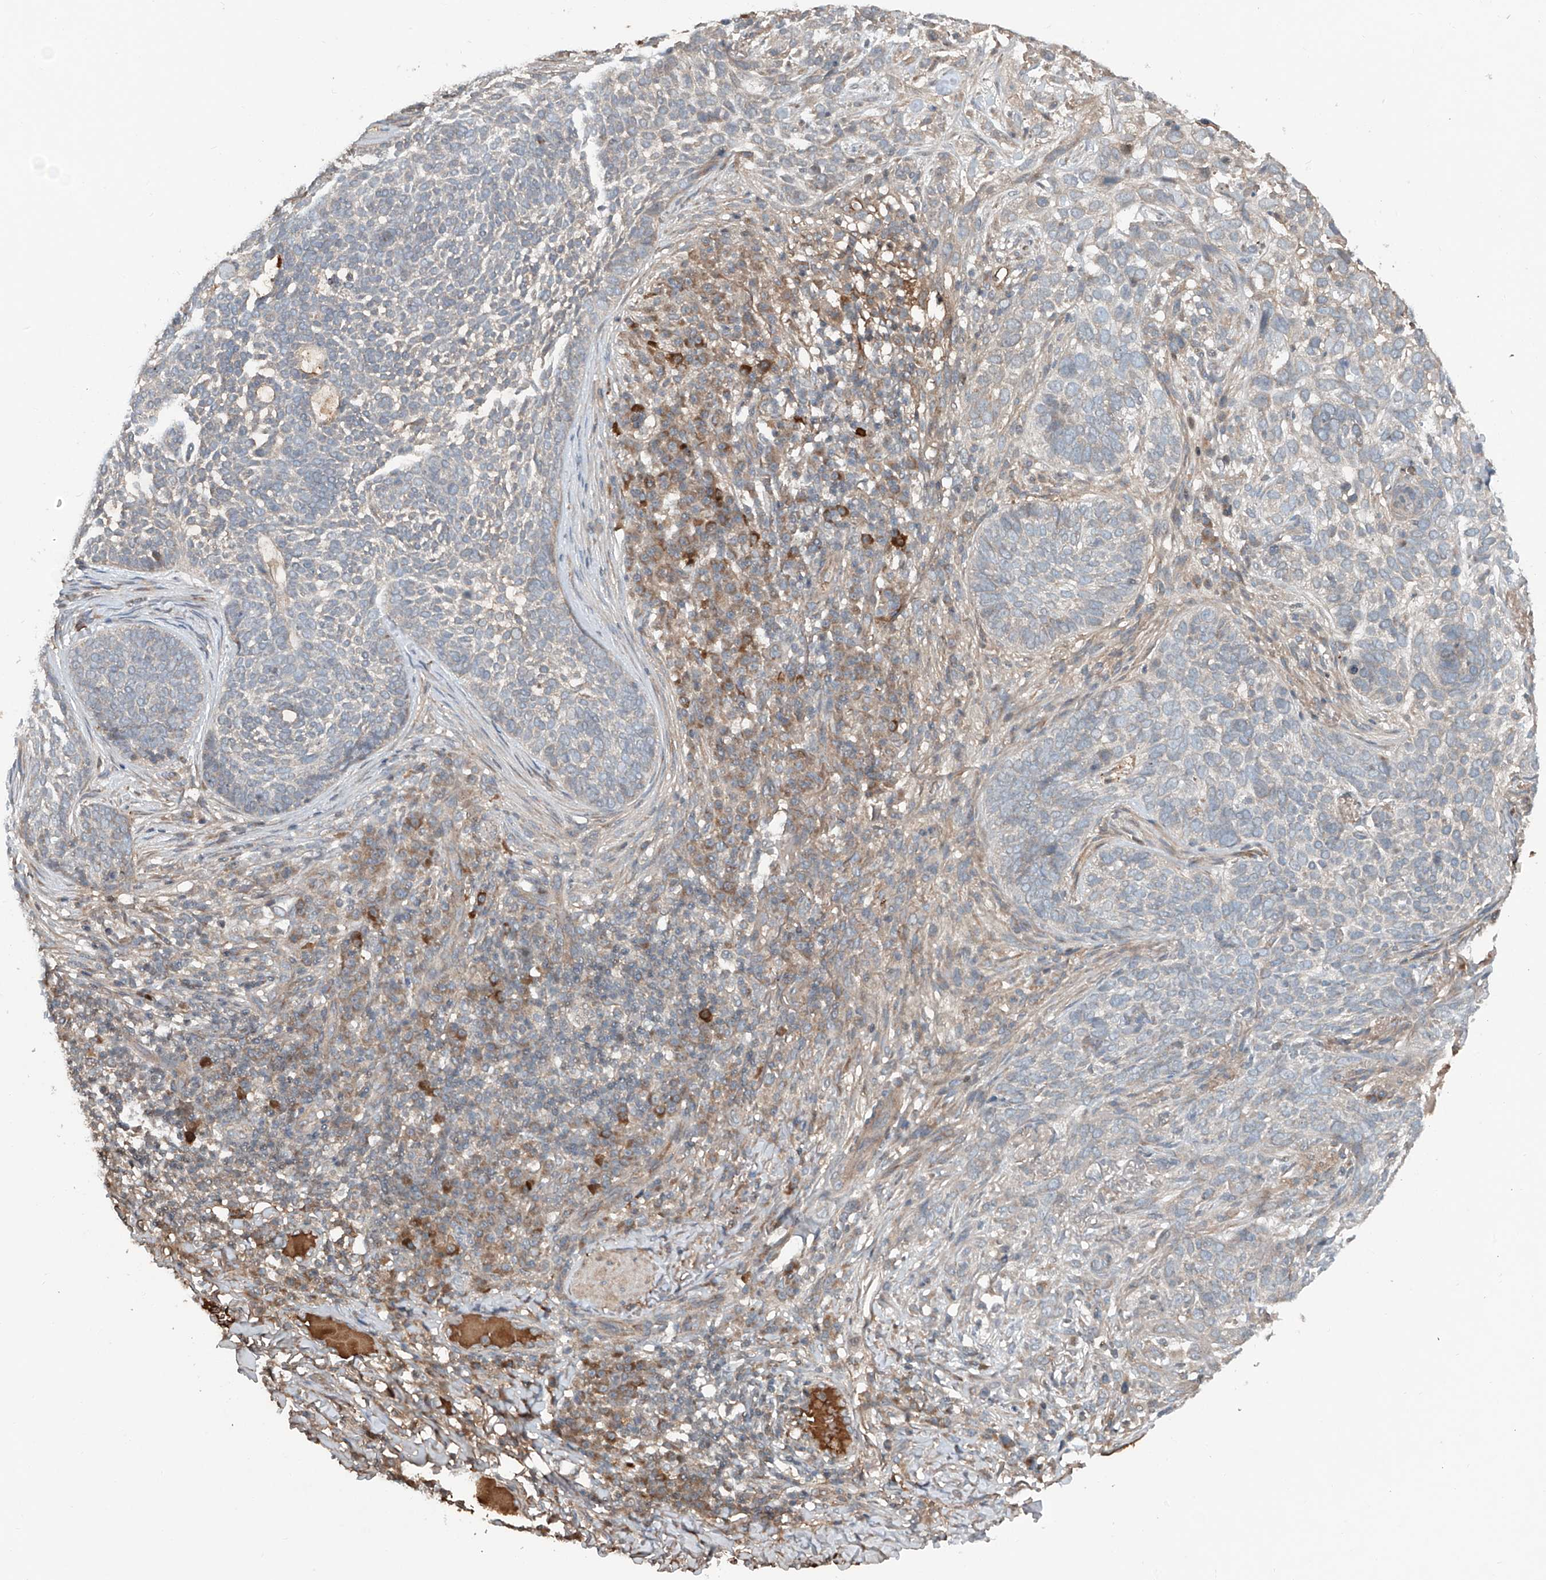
{"staining": {"intensity": "negative", "quantity": "none", "location": "none"}, "tissue": "skin cancer", "cell_type": "Tumor cells", "image_type": "cancer", "snomed": [{"axis": "morphology", "description": "Basal cell carcinoma"}, {"axis": "topography", "description": "Skin"}], "caption": "The immunohistochemistry image has no significant expression in tumor cells of skin basal cell carcinoma tissue.", "gene": "ADAM23", "patient": {"sex": "female", "age": 64}}